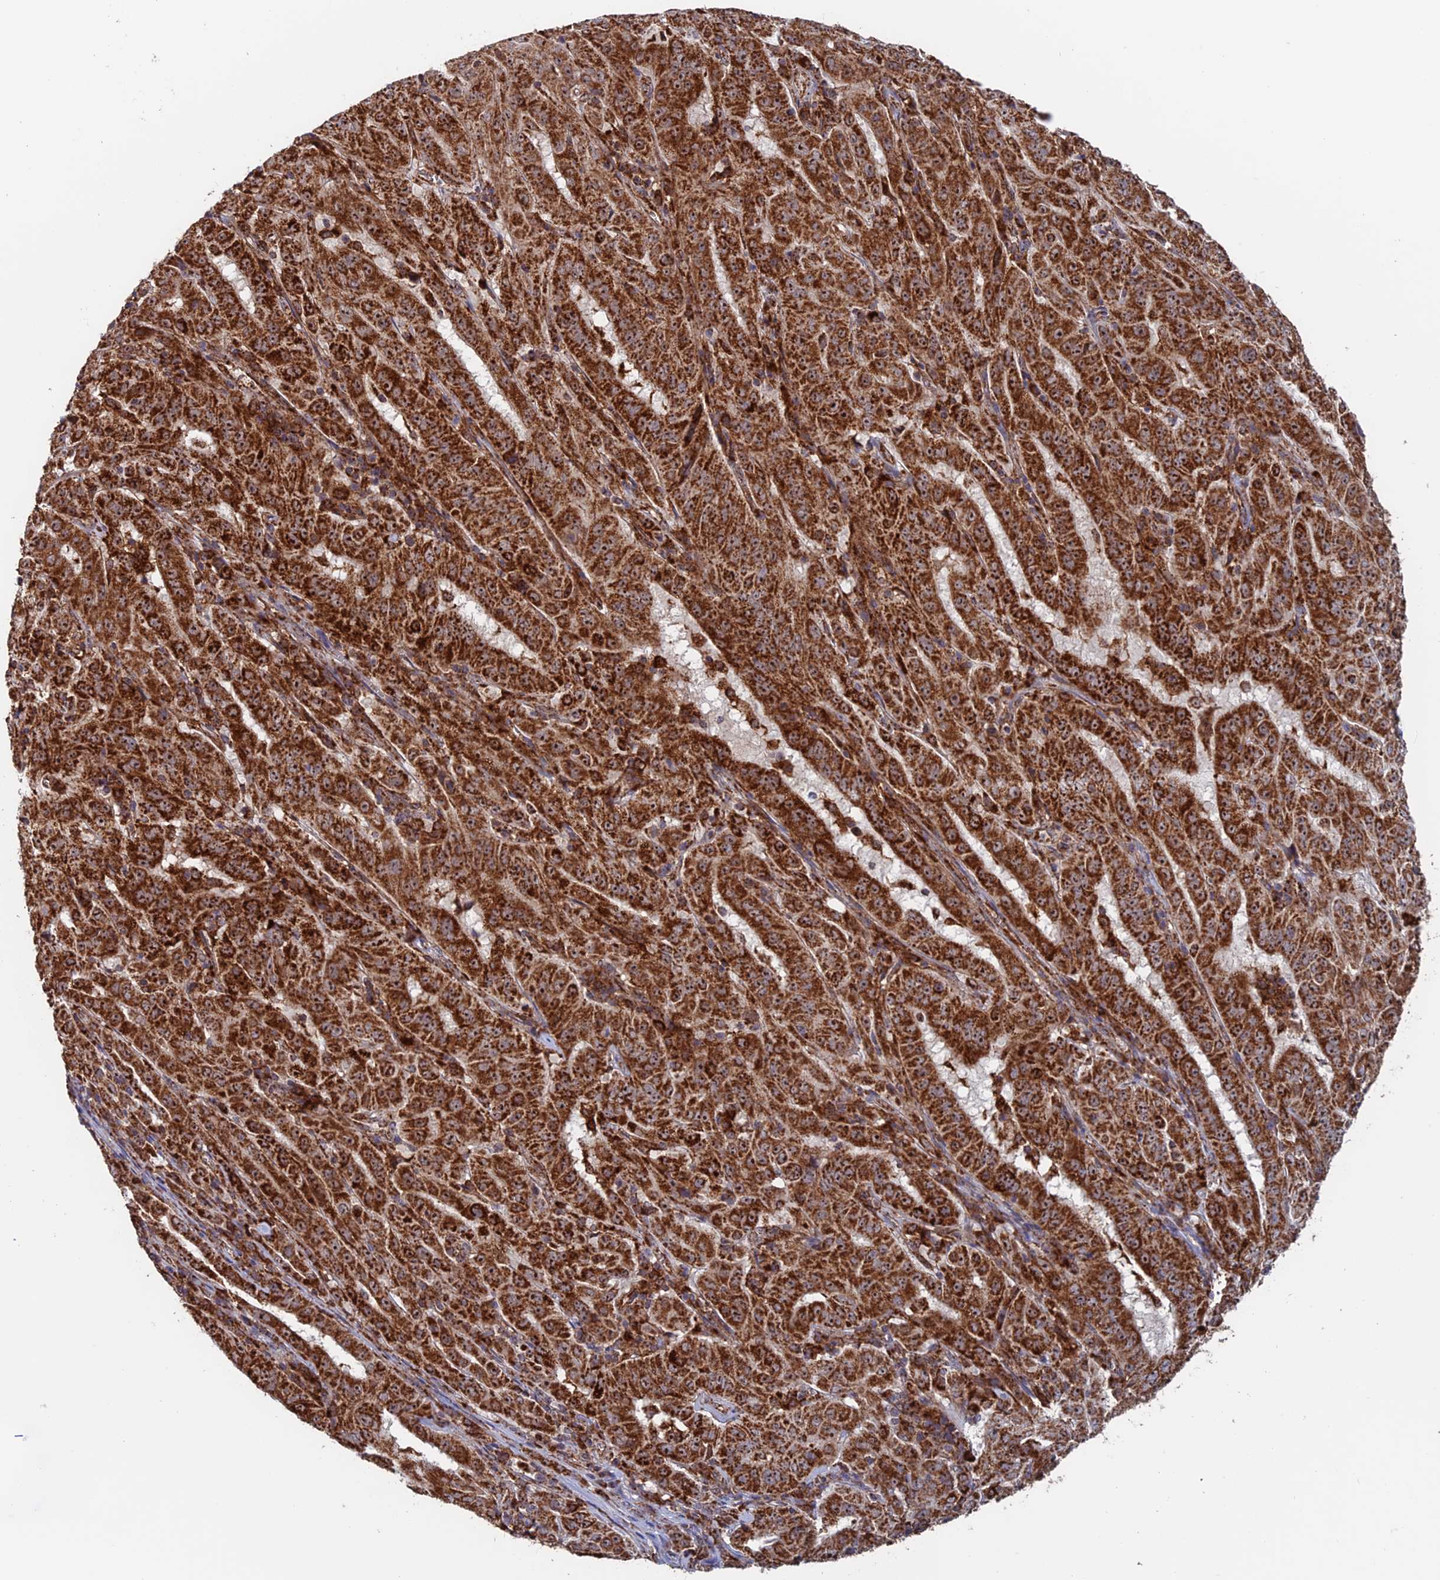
{"staining": {"intensity": "strong", "quantity": ">75%", "location": "cytoplasmic/membranous,nuclear"}, "tissue": "pancreatic cancer", "cell_type": "Tumor cells", "image_type": "cancer", "snomed": [{"axis": "morphology", "description": "Adenocarcinoma, NOS"}, {"axis": "topography", "description": "Pancreas"}], "caption": "High-power microscopy captured an IHC image of pancreatic cancer (adenocarcinoma), revealing strong cytoplasmic/membranous and nuclear expression in about >75% of tumor cells.", "gene": "DTYMK", "patient": {"sex": "male", "age": 63}}